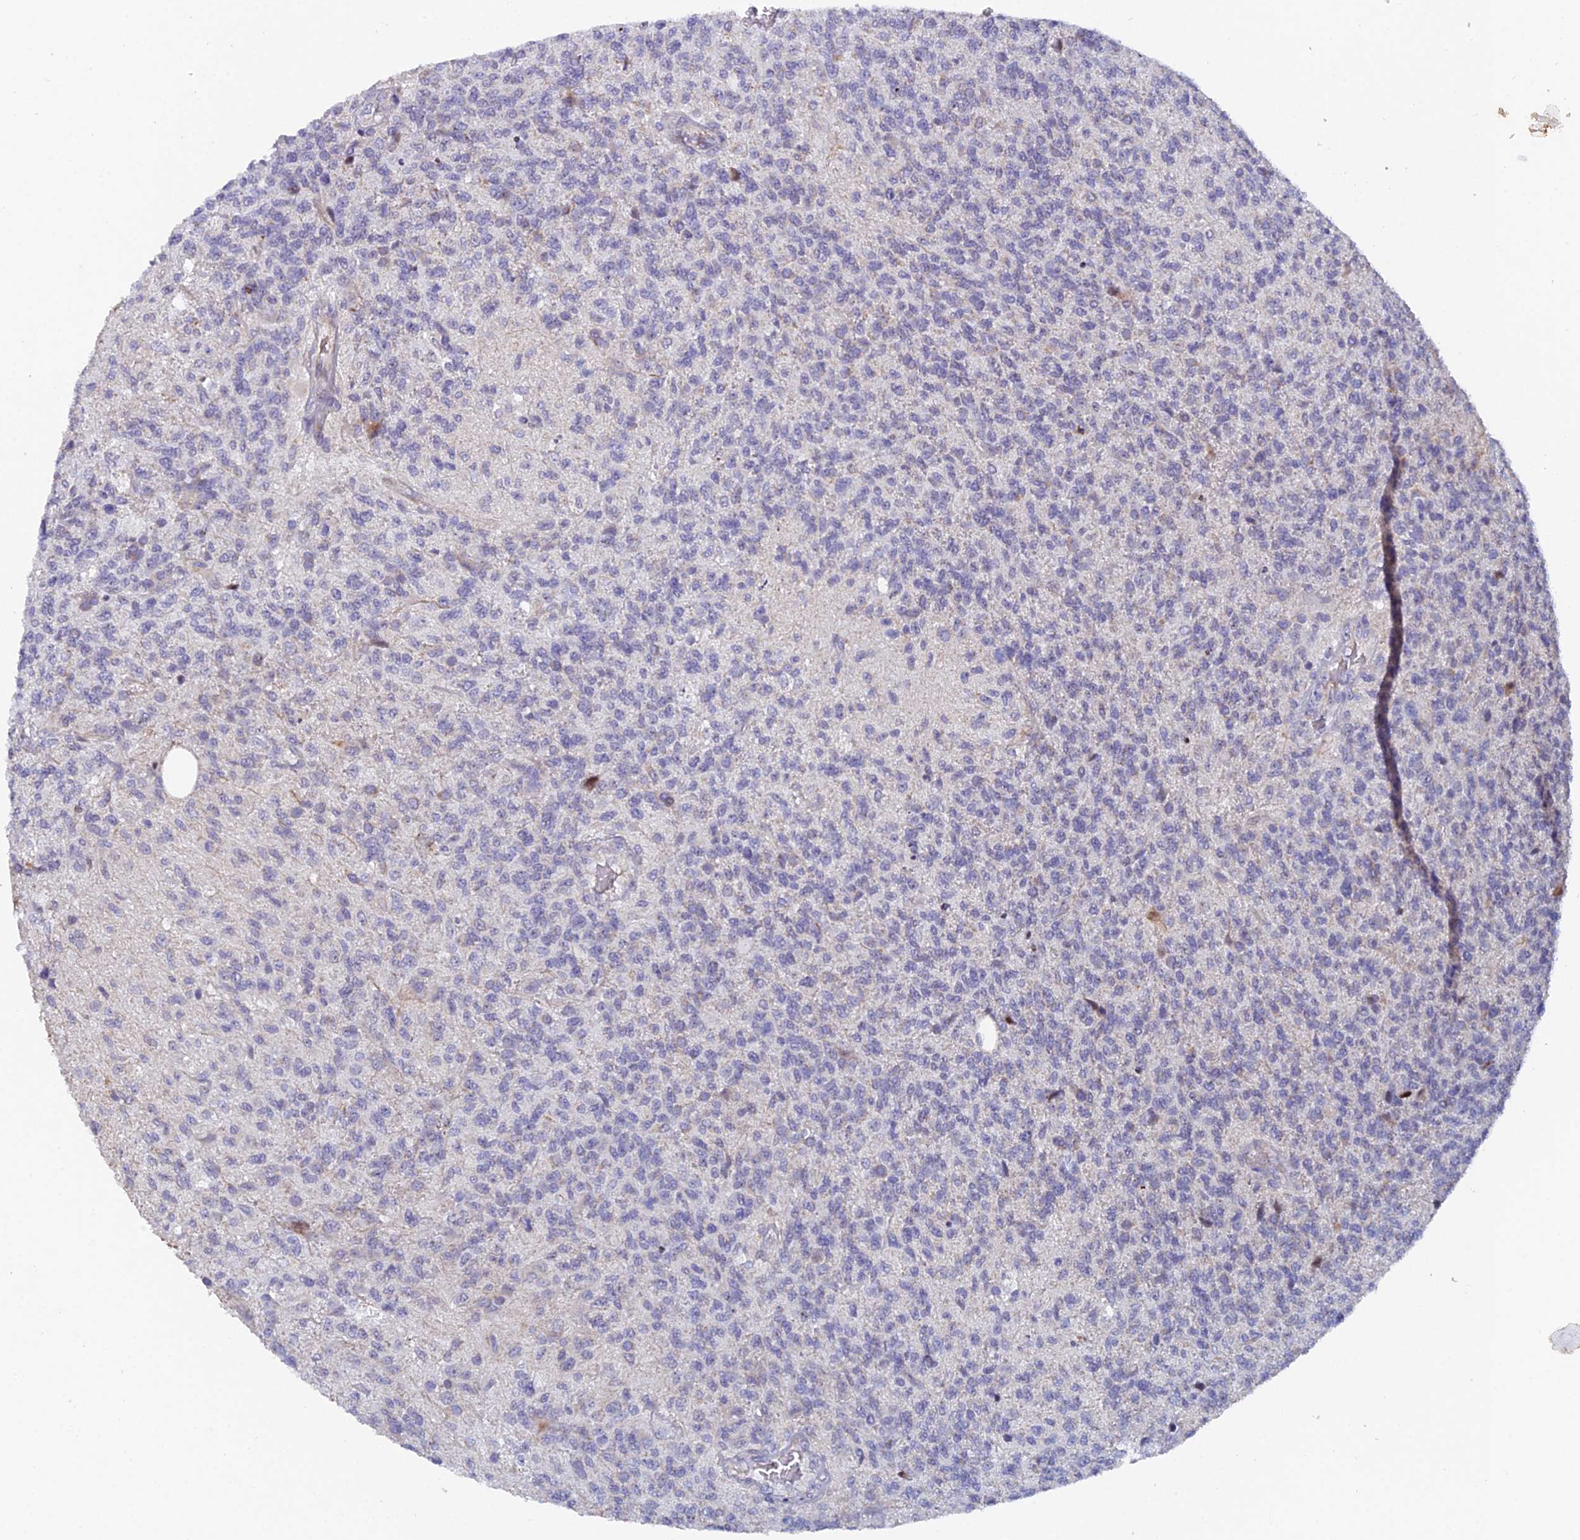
{"staining": {"intensity": "negative", "quantity": "none", "location": "none"}, "tissue": "glioma", "cell_type": "Tumor cells", "image_type": "cancer", "snomed": [{"axis": "morphology", "description": "Glioma, malignant, High grade"}, {"axis": "topography", "description": "Brain"}], "caption": "Tumor cells are negative for brown protein staining in glioma. Nuclei are stained in blue.", "gene": "XKR9", "patient": {"sex": "male", "age": 56}}